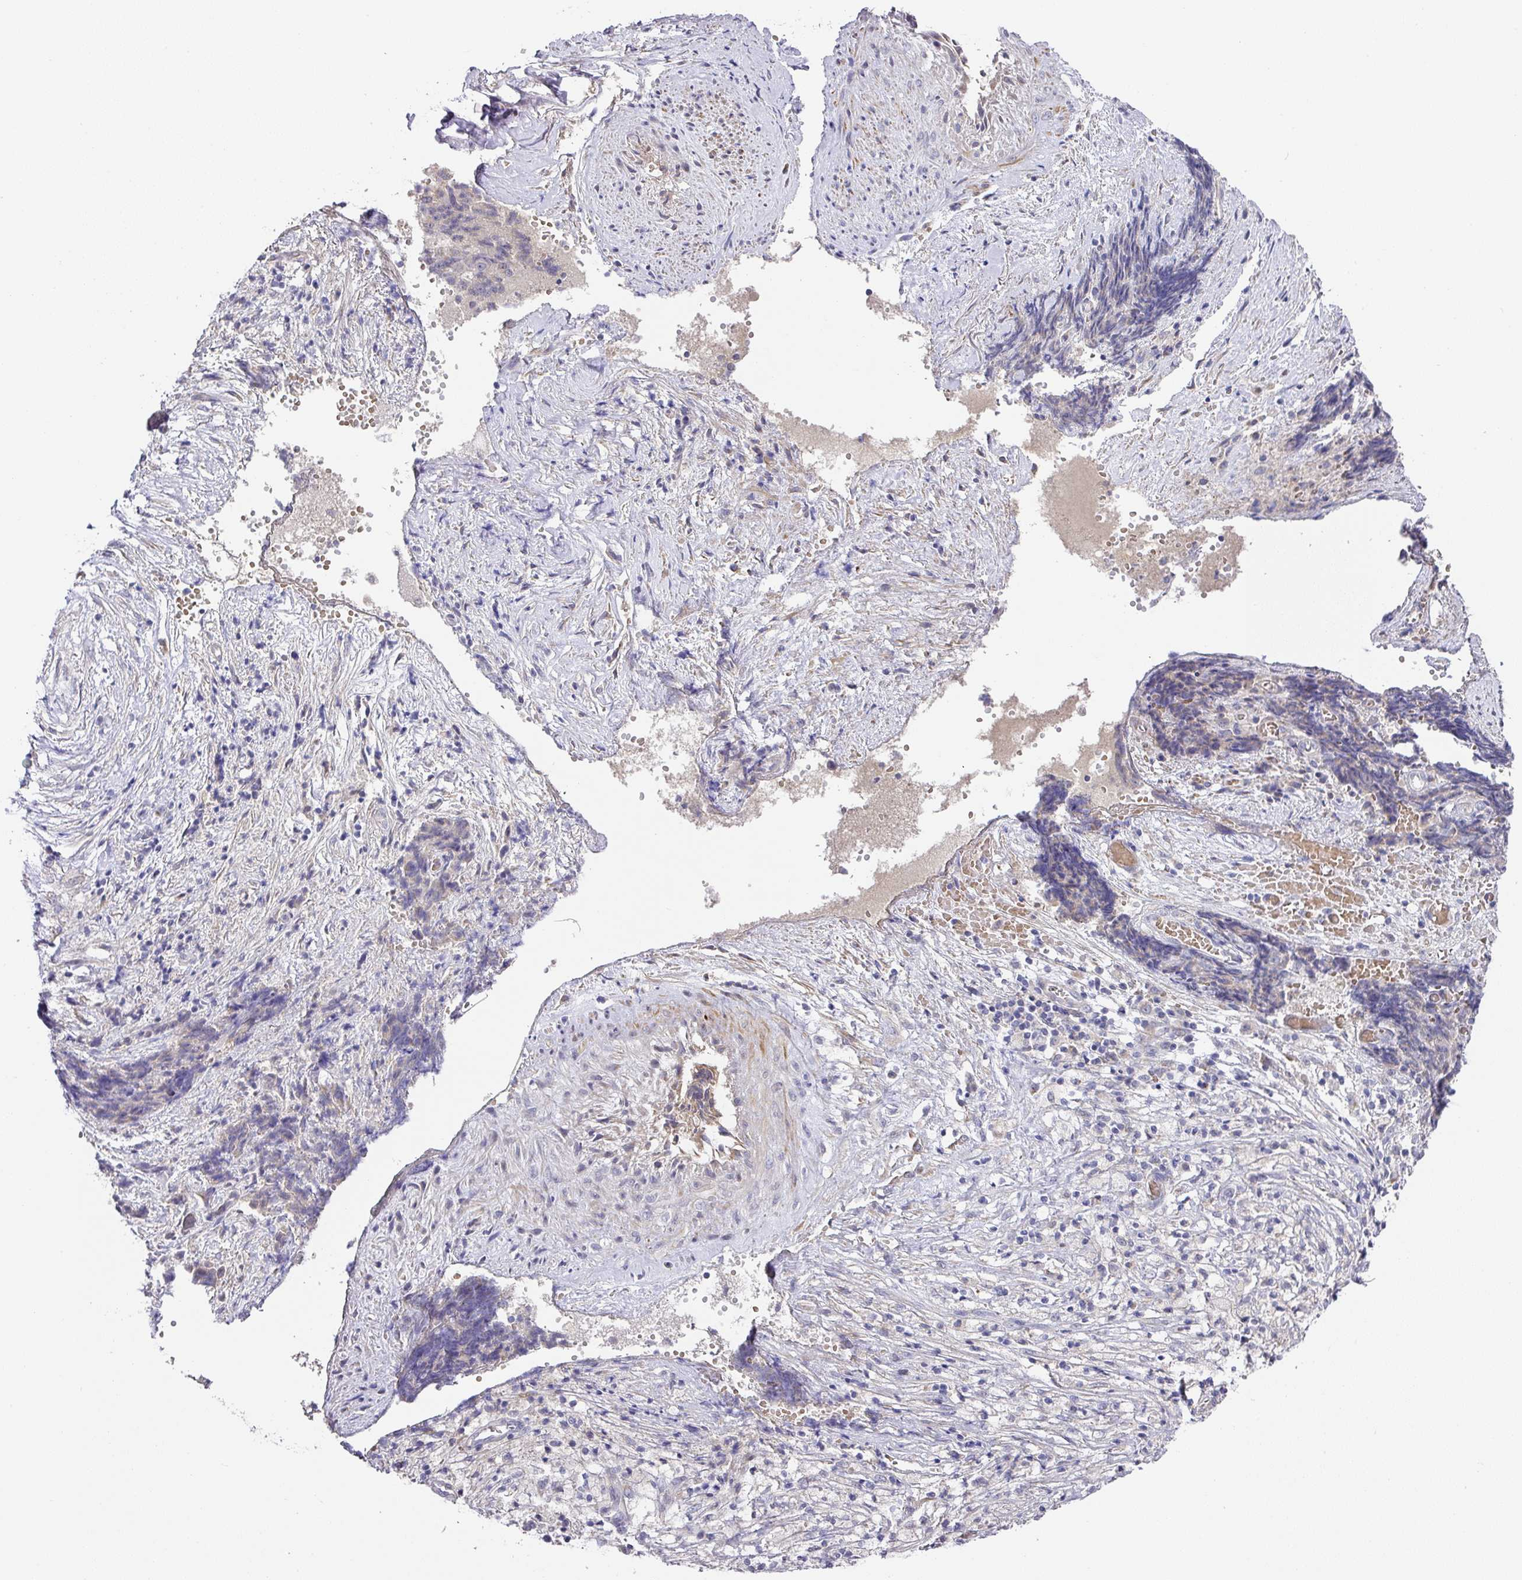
{"staining": {"intensity": "negative", "quantity": "none", "location": "none"}, "tissue": "ovarian cancer", "cell_type": "Tumor cells", "image_type": "cancer", "snomed": [{"axis": "morphology", "description": "Carcinoma, endometroid"}, {"axis": "topography", "description": "Ovary"}], "caption": "A high-resolution photomicrograph shows IHC staining of endometroid carcinoma (ovarian), which shows no significant positivity in tumor cells. (Immunohistochemistry, brightfield microscopy, high magnification).", "gene": "TARM1", "patient": {"sex": "female", "age": 42}}